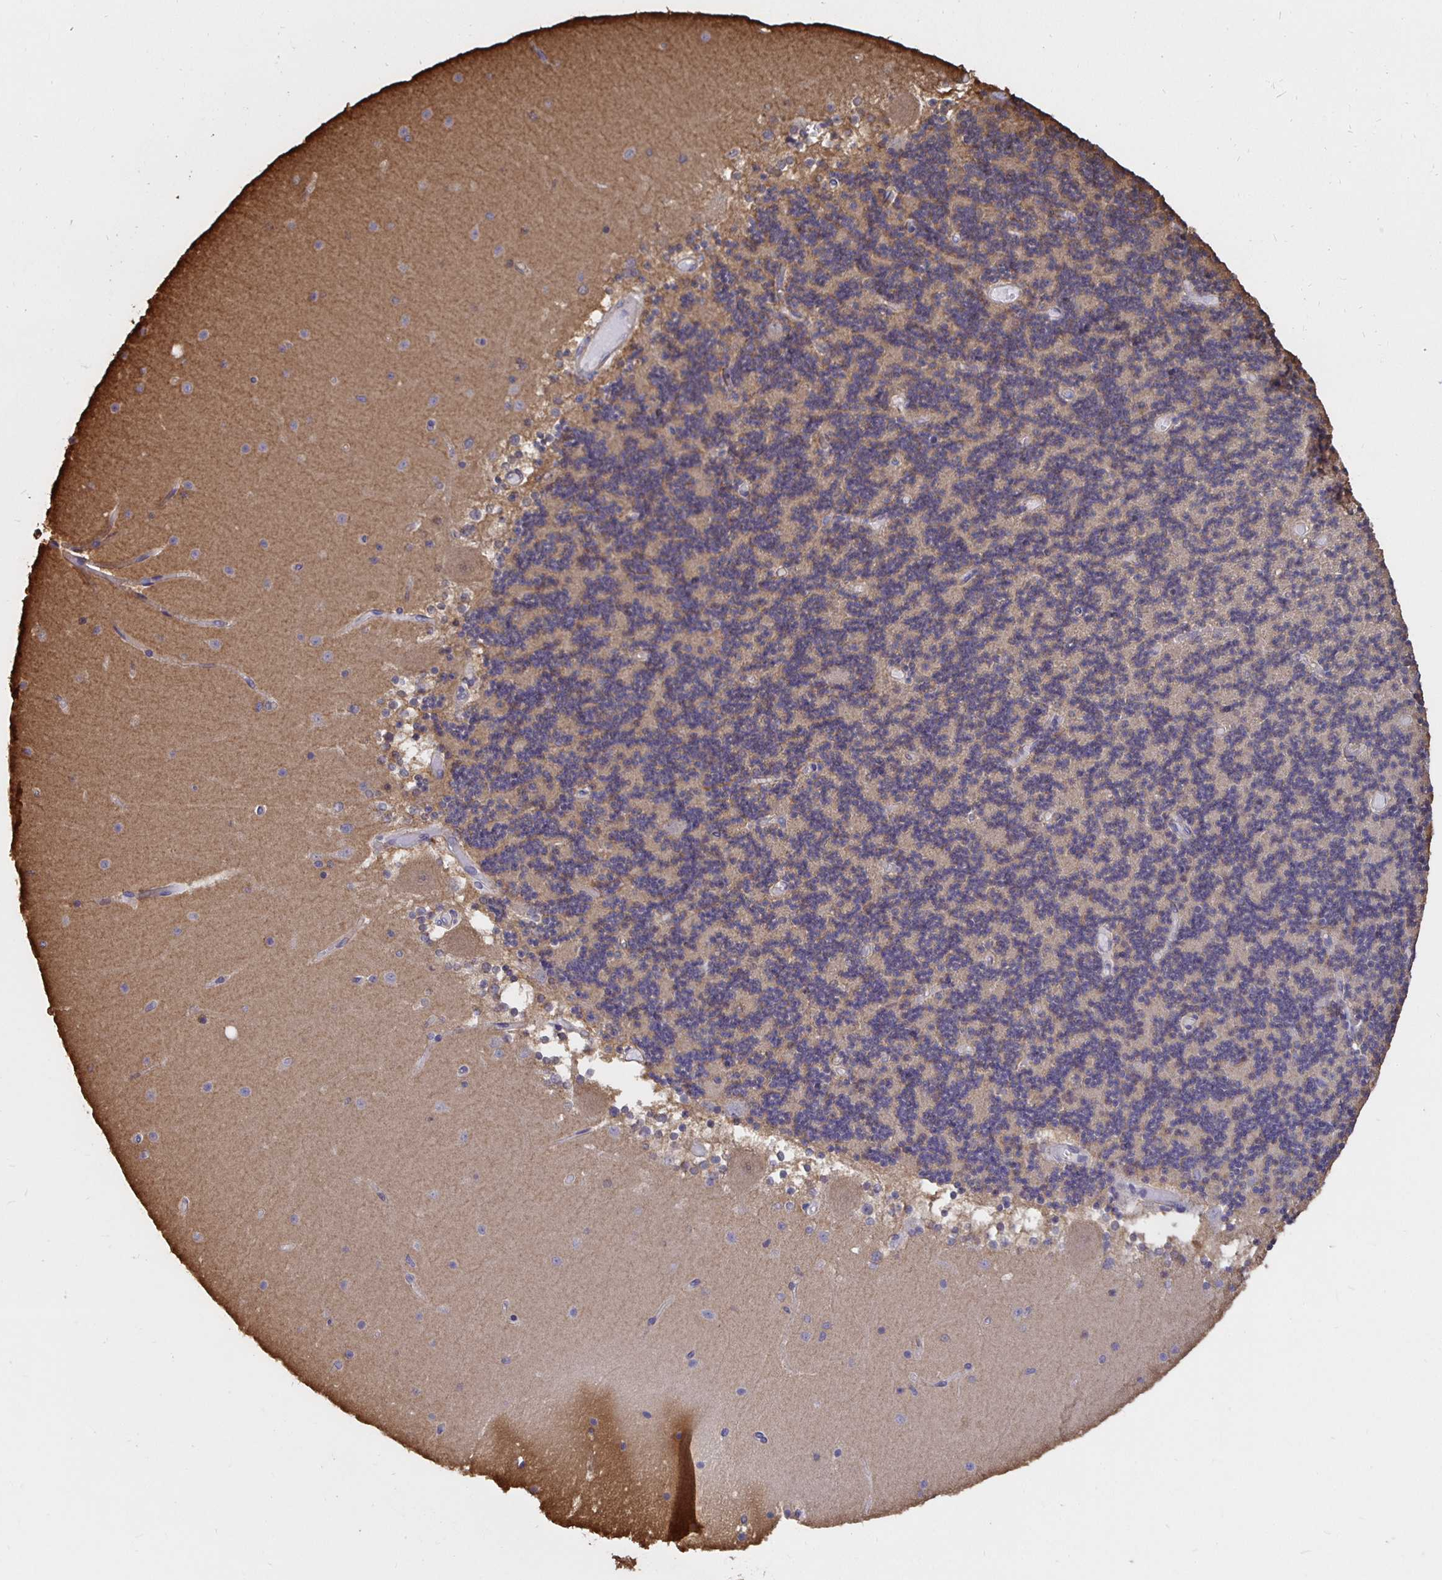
{"staining": {"intensity": "negative", "quantity": "none", "location": "none"}, "tissue": "cerebellum", "cell_type": "Cells in granular layer", "image_type": "normal", "snomed": [{"axis": "morphology", "description": "Normal tissue, NOS"}, {"axis": "topography", "description": "Cerebellum"}], "caption": "DAB (3,3'-diaminobenzidine) immunohistochemical staining of benign cerebellum shows no significant expression in cells in granular layer.", "gene": "ARHGEF39", "patient": {"sex": "female", "age": 28}}